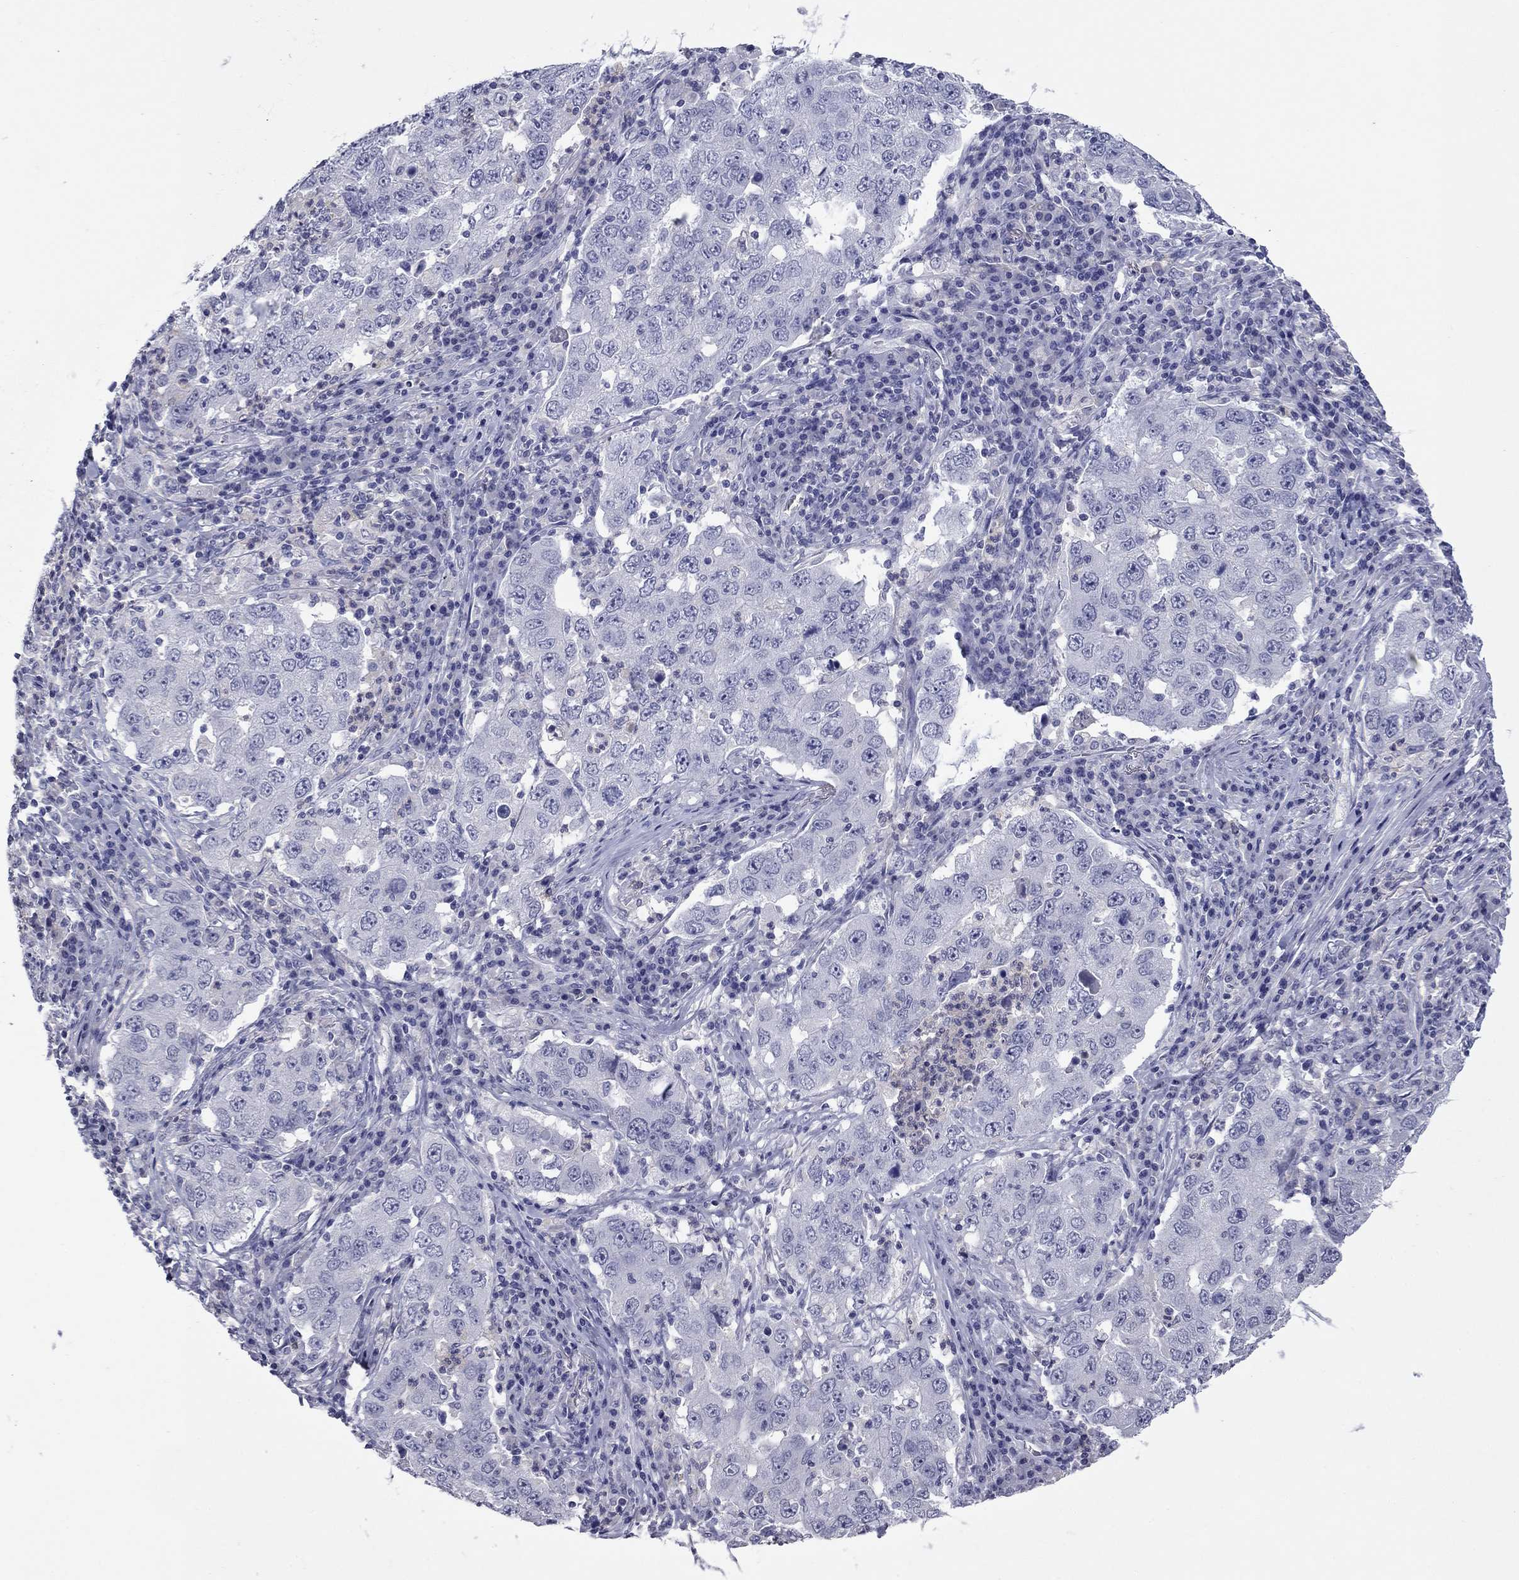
{"staining": {"intensity": "negative", "quantity": "none", "location": "none"}, "tissue": "lung cancer", "cell_type": "Tumor cells", "image_type": "cancer", "snomed": [{"axis": "morphology", "description": "Adenocarcinoma, NOS"}, {"axis": "topography", "description": "Lung"}], "caption": "Tumor cells show no significant protein staining in adenocarcinoma (lung).", "gene": "CFAP119", "patient": {"sex": "male", "age": 73}}